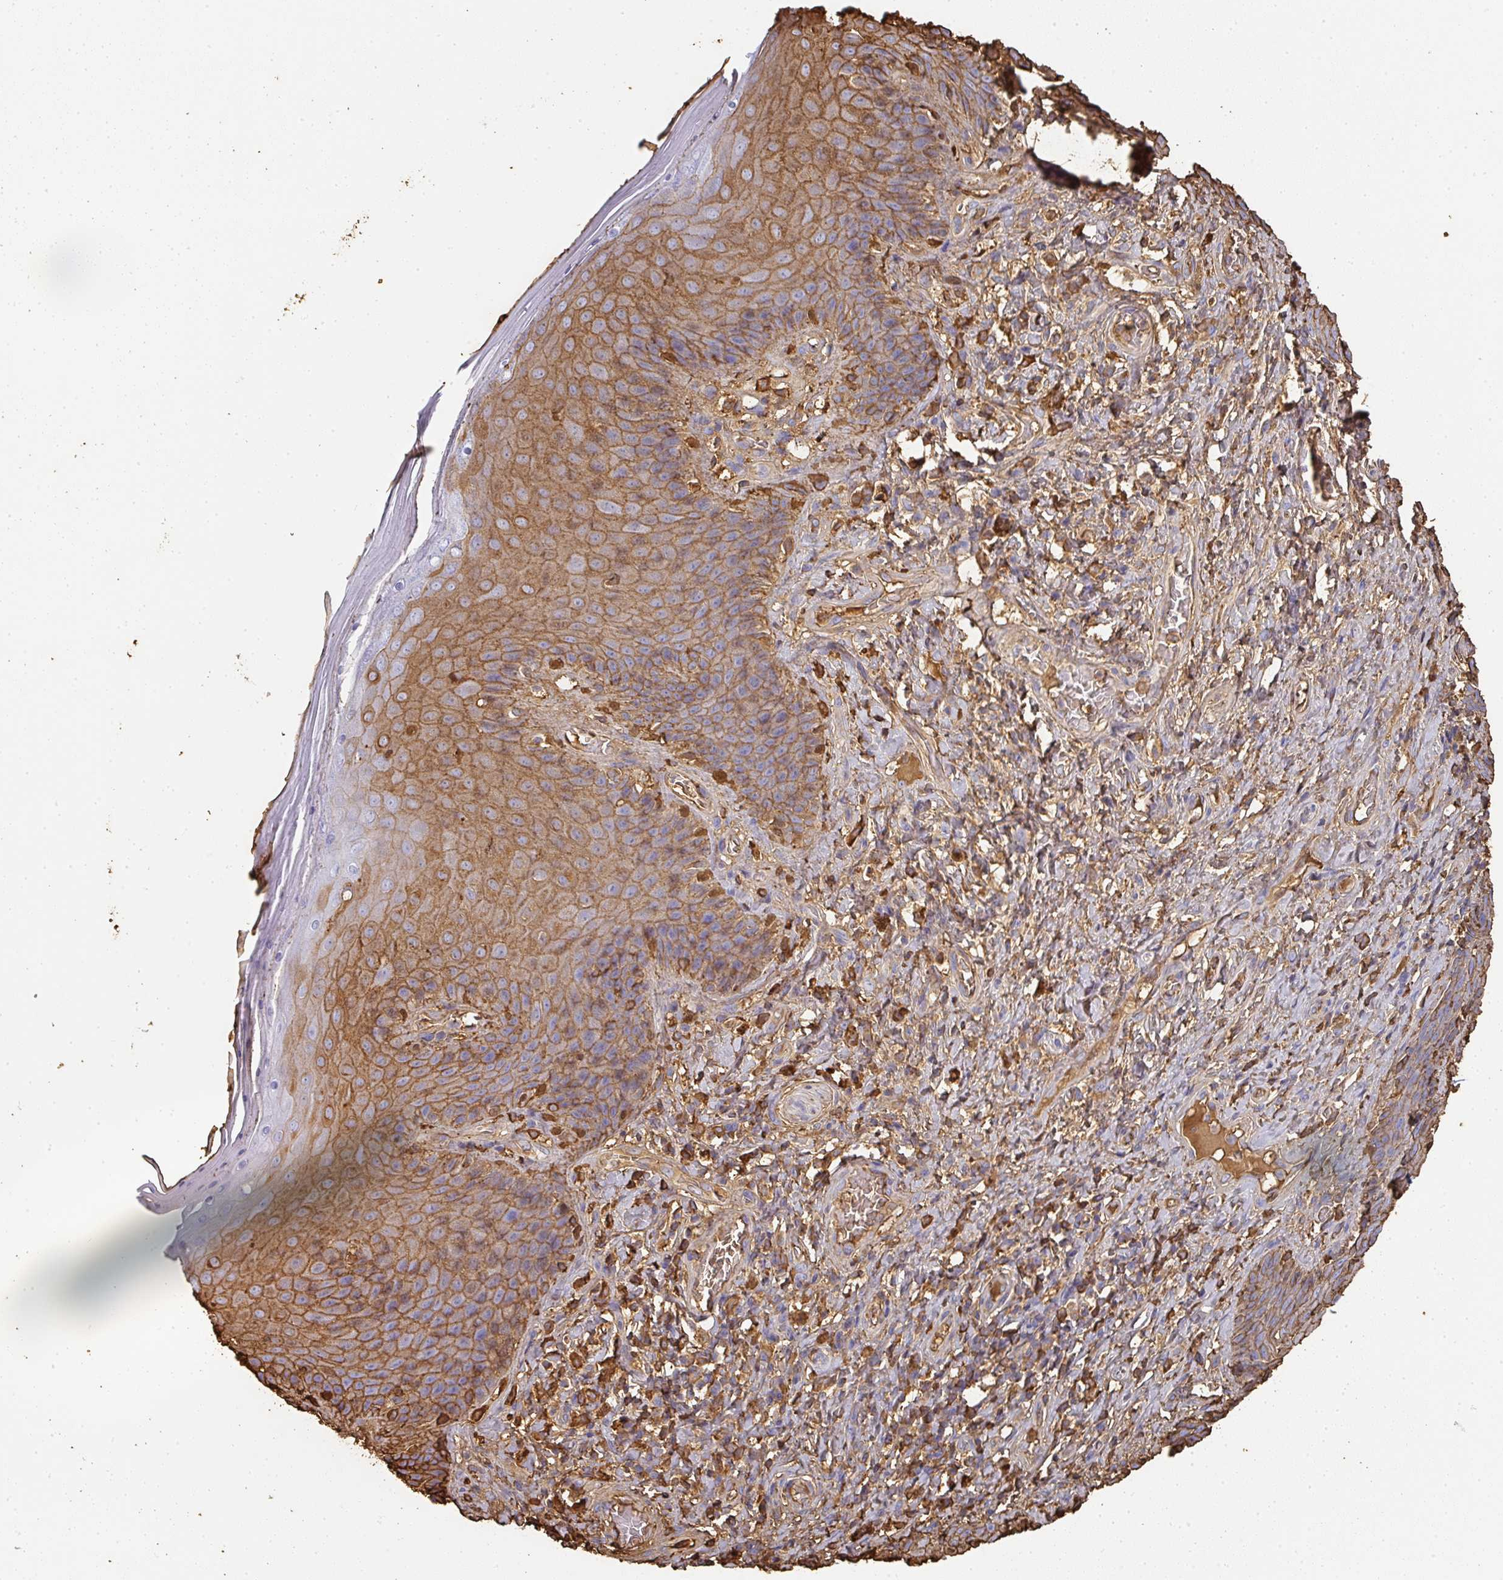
{"staining": {"intensity": "moderate", "quantity": "25%-75%", "location": "cytoplasmic/membranous"}, "tissue": "skin", "cell_type": "Epidermal cells", "image_type": "normal", "snomed": [{"axis": "morphology", "description": "Normal tissue, NOS"}, {"axis": "topography", "description": "Anal"}, {"axis": "topography", "description": "Peripheral nerve tissue"}], "caption": "This photomicrograph exhibits benign skin stained with immunohistochemistry (IHC) to label a protein in brown. The cytoplasmic/membranous of epidermal cells show moderate positivity for the protein. Nuclei are counter-stained blue.", "gene": "ALB", "patient": {"sex": "male", "age": 53}}